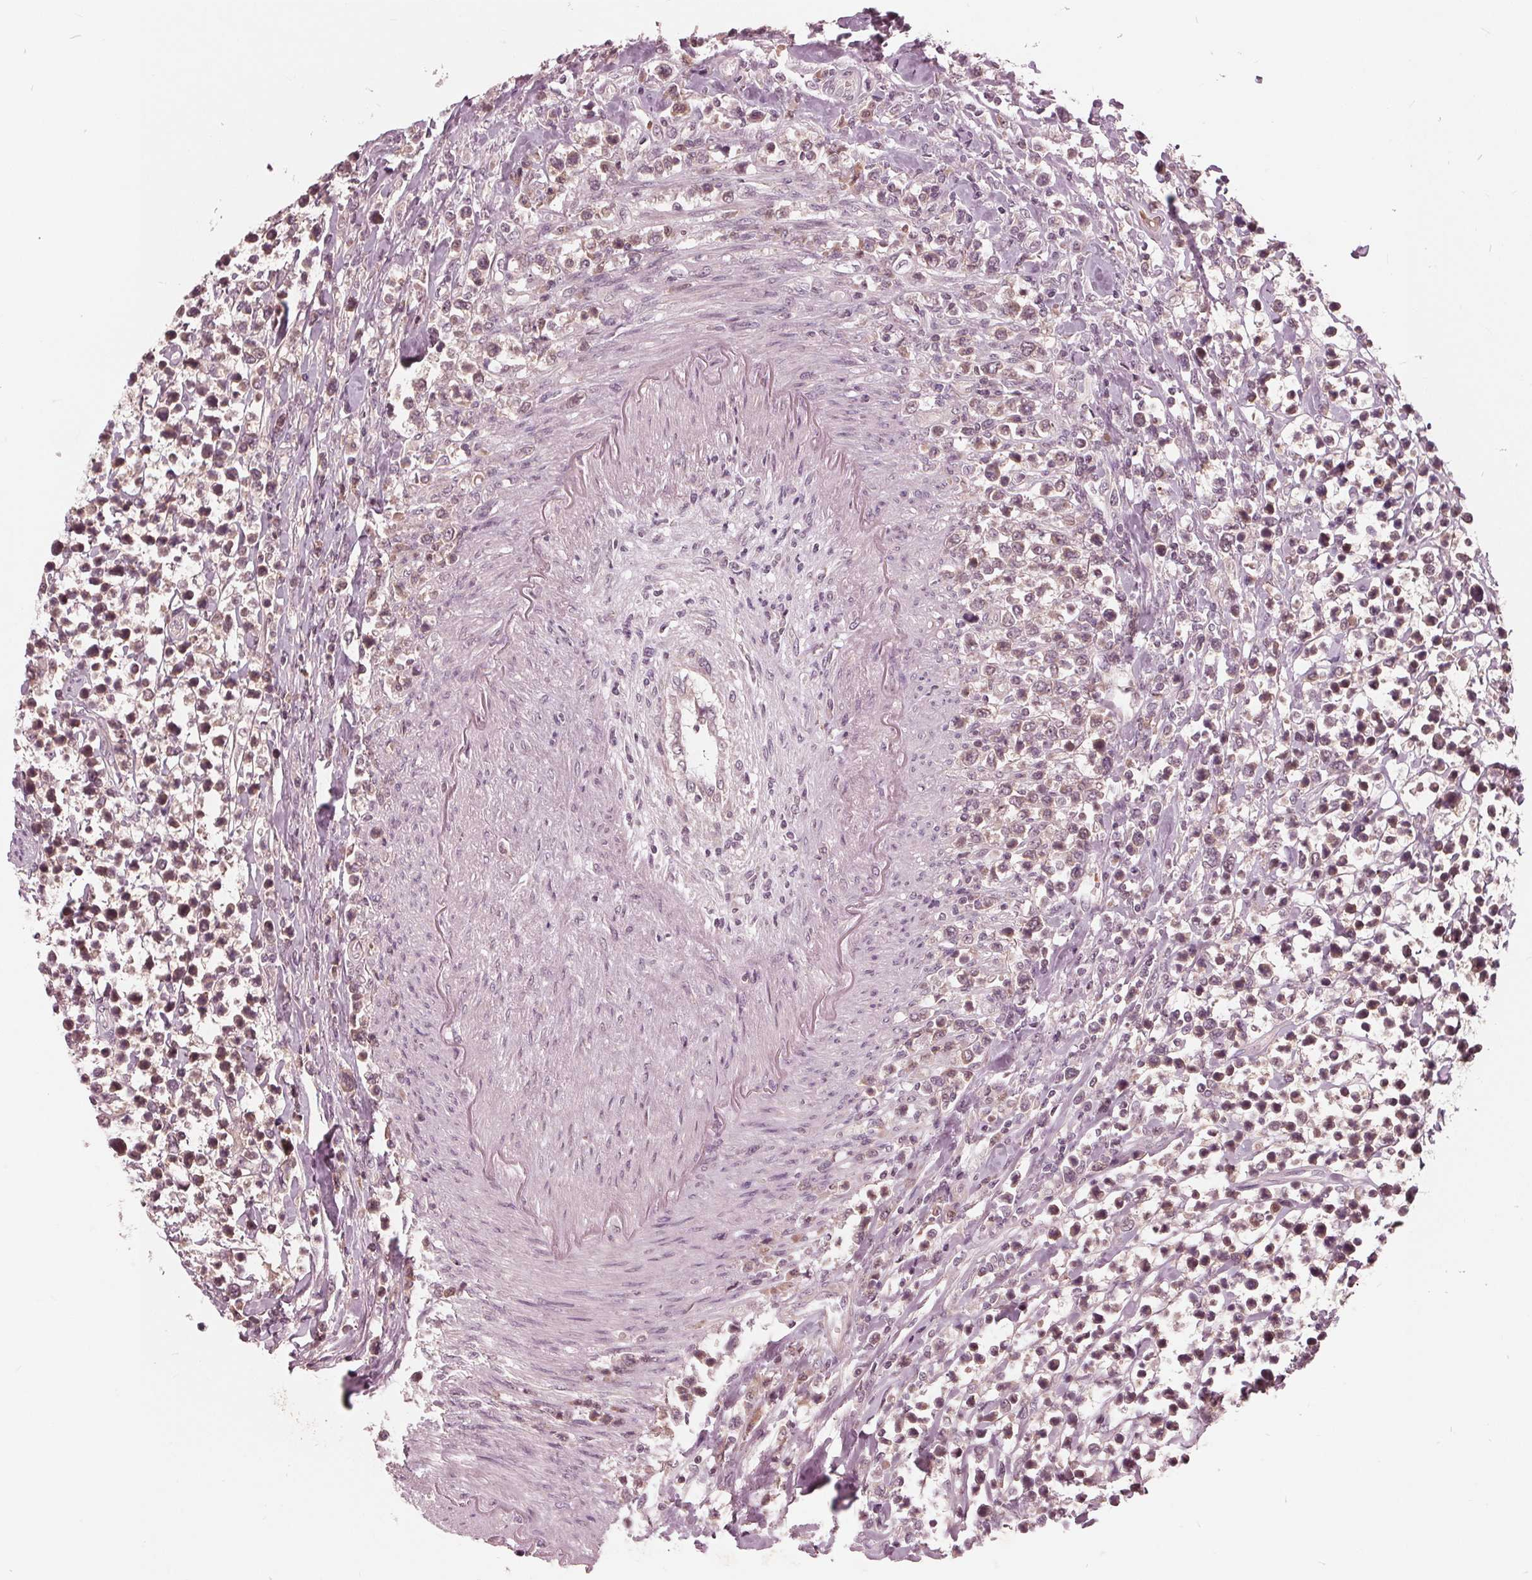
{"staining": {"intensity": "weak", "quantity": ">75%", "location": "cytoplasmic/membranous"}, "tissue": "lymphoma", "cell_type": "Tumor cells", "image_type": "cancer", "snomed": [{"axis": "morphology", "description": "Malignant lymphoma, non-Hodgkin's type, High grade"}, {"axis": "topography", "description": "Soft tissue"}], "caption": "A brown stain highlights weak cytoplasmic/membranous expression of a protein in human high-grade malignant lymphoma, non-Hodgkin's type tumor cells.", "gene": "UBALD1", "patient": {"sex": "female", "age": 56}}